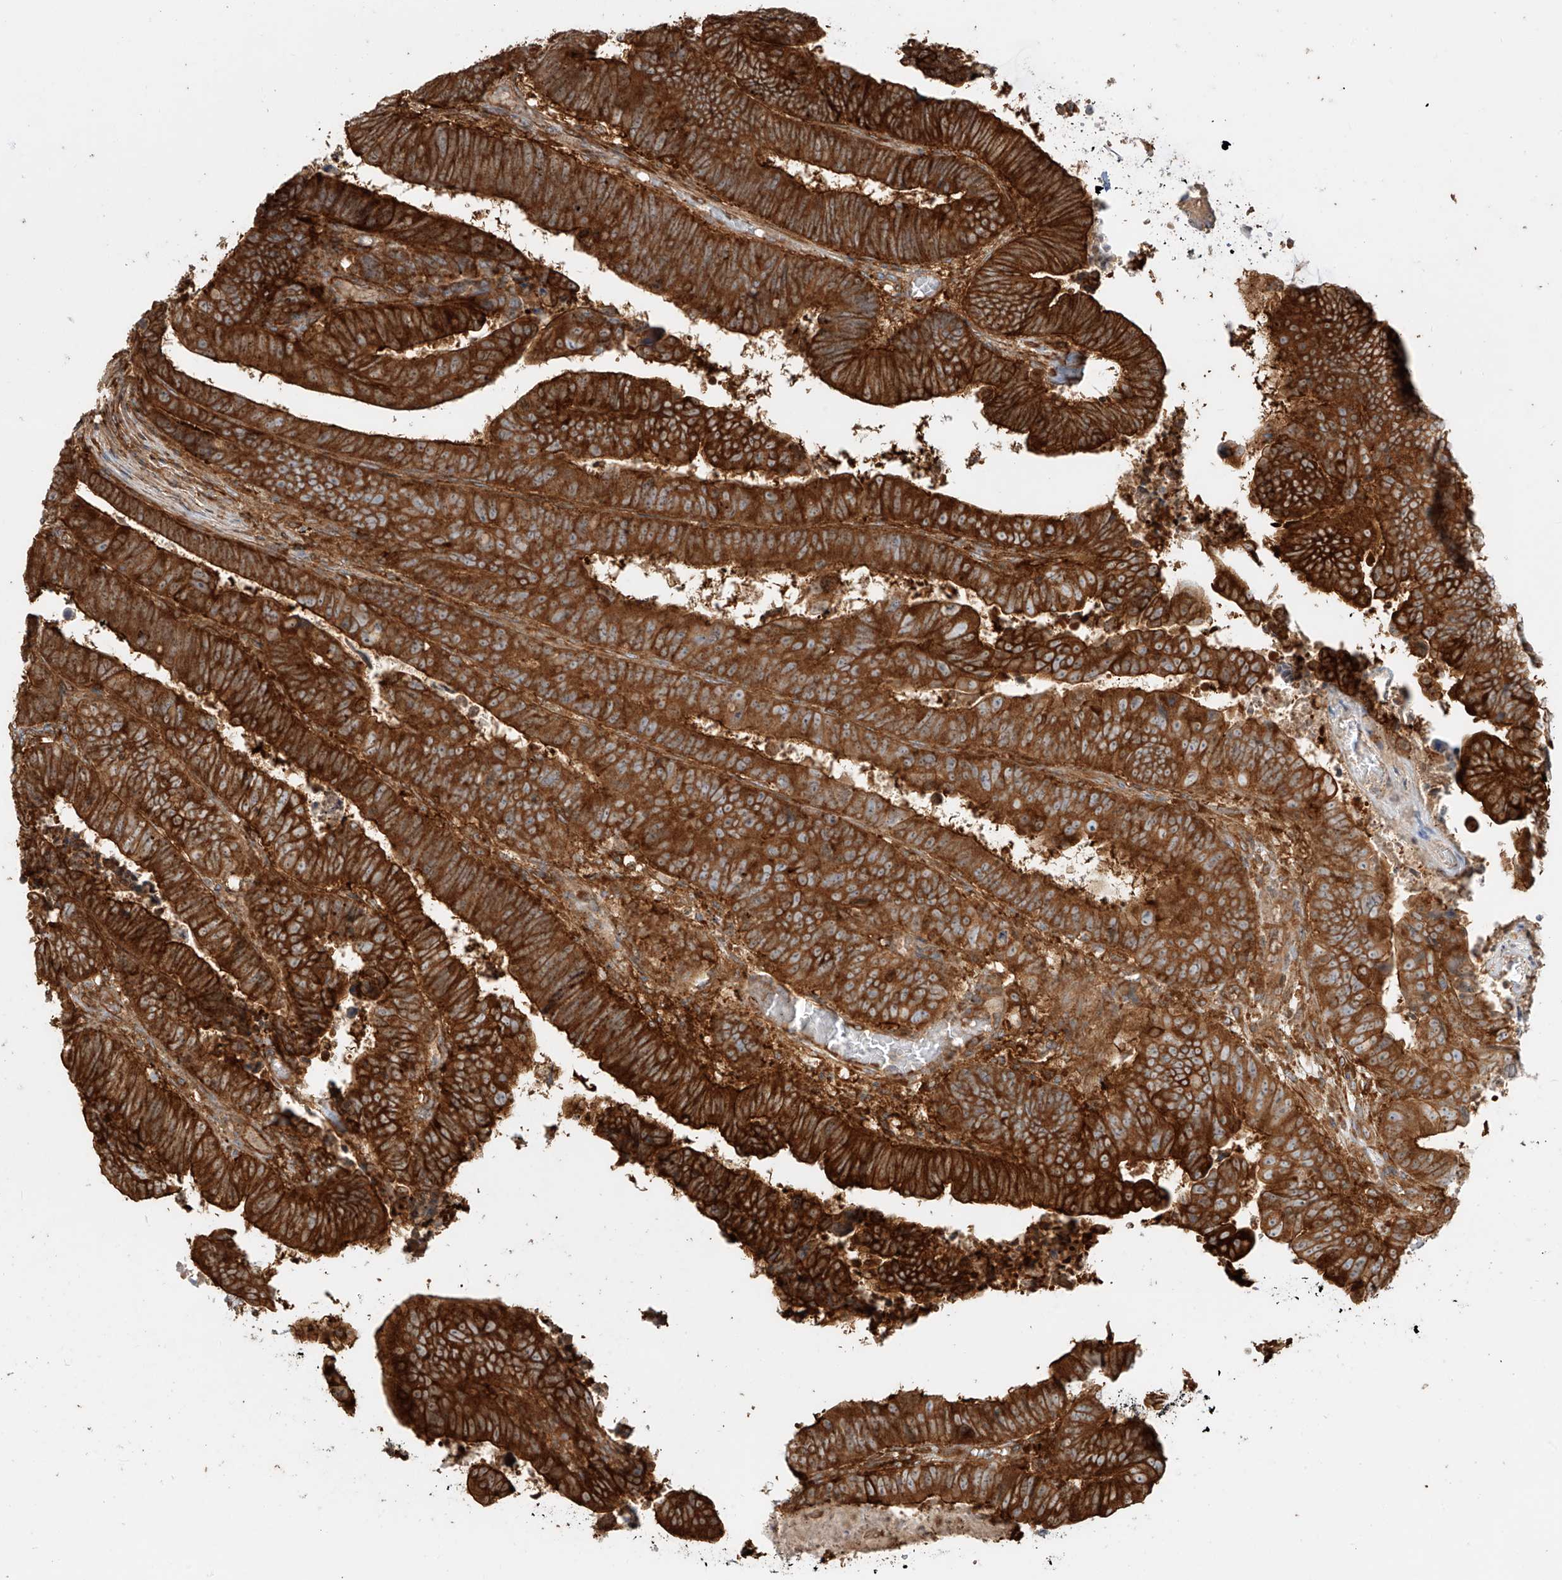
{"staining": {"intensity": "strong", "quantity": ">75%", "location": "cytoplasmic/membranous"}, "tissue": "colorectal cancer", "cell_type": "Tumor cells", "image_type": "cancer", "snomed": [{"axis": "morphology", "description": "Normal tissue, NOS"}, {"axis": "morphology", "description": "Adenocarcinoma, NOS"}, {"axis": "topography", "description": "Rectum"}], "caption": "Tumor cells exhibit high levels of strong cytoplasmic/membranous expression in approximately >75% of cells in human colorectal cancer. (brown staining indicates protein expression, while blue staining denotes nuclei).", "gene": "SNX9", "patient": {"sex": "female", "age": 65}}